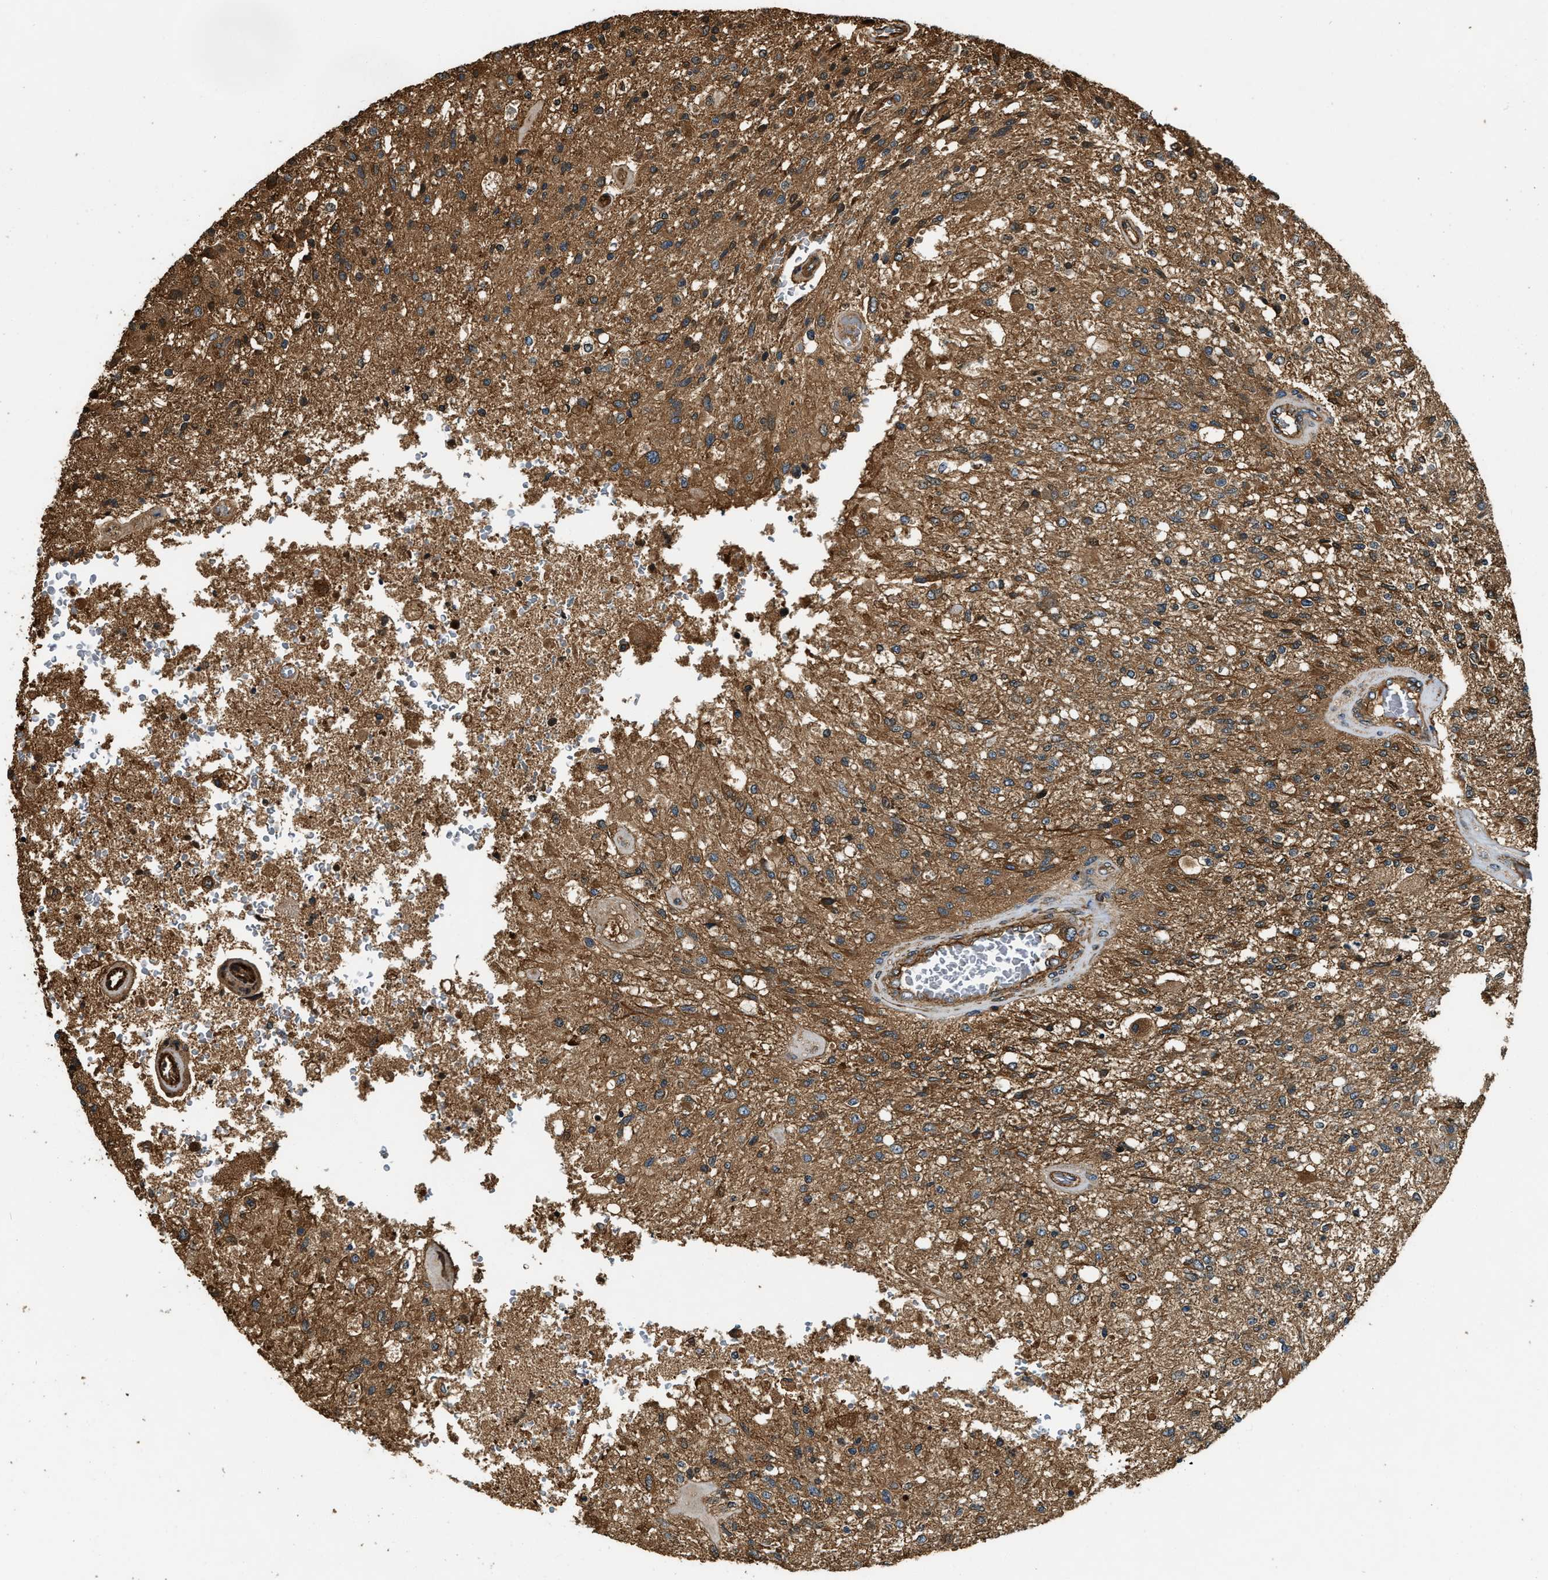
{"staining": {"intensity": "moderate", "quantity": ">75%", "location": "cytoplasmic/membranous"}, "tissue": "glioma", "cell_type": "Tumor cells", "image_type": "cancer", "snomed": [{"axis": "morphology", "description": "Normal tissue, NOS"}, {"axis": "morphology", "description": "Glioma, malignant, High grade"}, {"axis": "topography", "description": "Cerebral cortex"}], "caption": "High-grade glioma (malignant) stained with a protein marker shows moderate staining in tumor cells.", "gene": "YARS1", "patient": {"sex": "male", "age": 77}}